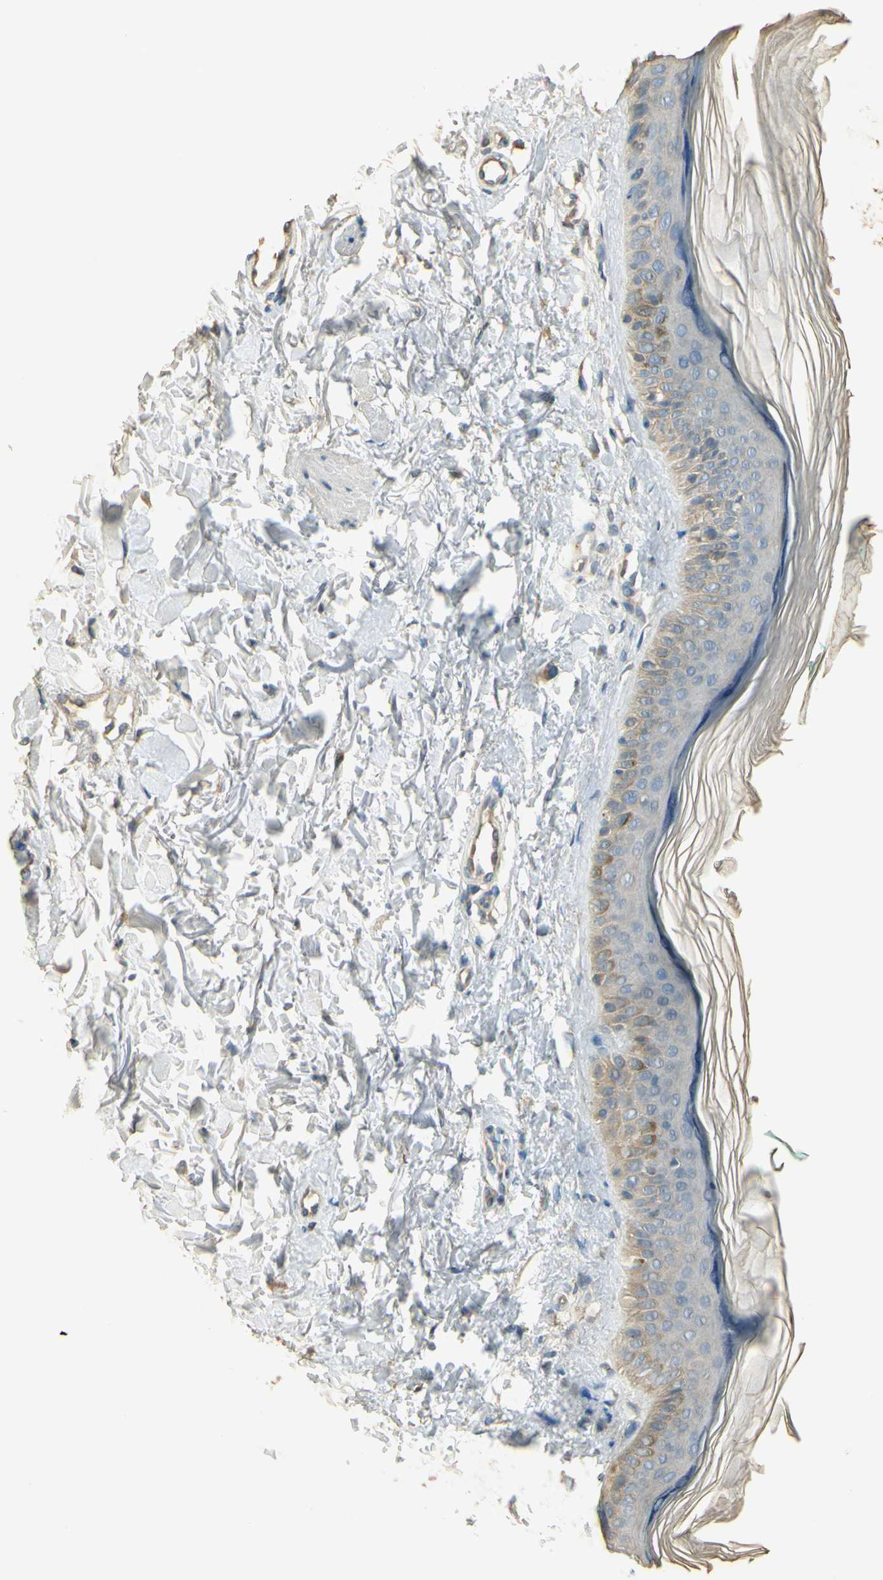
{"staining": {"intensity": "moderate", "quantity": "25%-75%", "location": "cytoplasmic/membranous"}, "tissue": "skin", "cell_type": "Fibroblasts", "image_type": "normal", "snomed": [{"axis": "morphology", "description": "Normal tissue, NOS"}, {"axis": "topography", "description": "Skin"}], "caption": "This image demonstrates benign skin stained with immunohistochemistry (IHC) to label a protein in brown. The cytoplasmic/membranous of fibroblasts show moderate positivity for the protein. Nuclei are counter-stained blue.", "gene": "UXS1", "patient": {"sex": "male", "age": 71}}